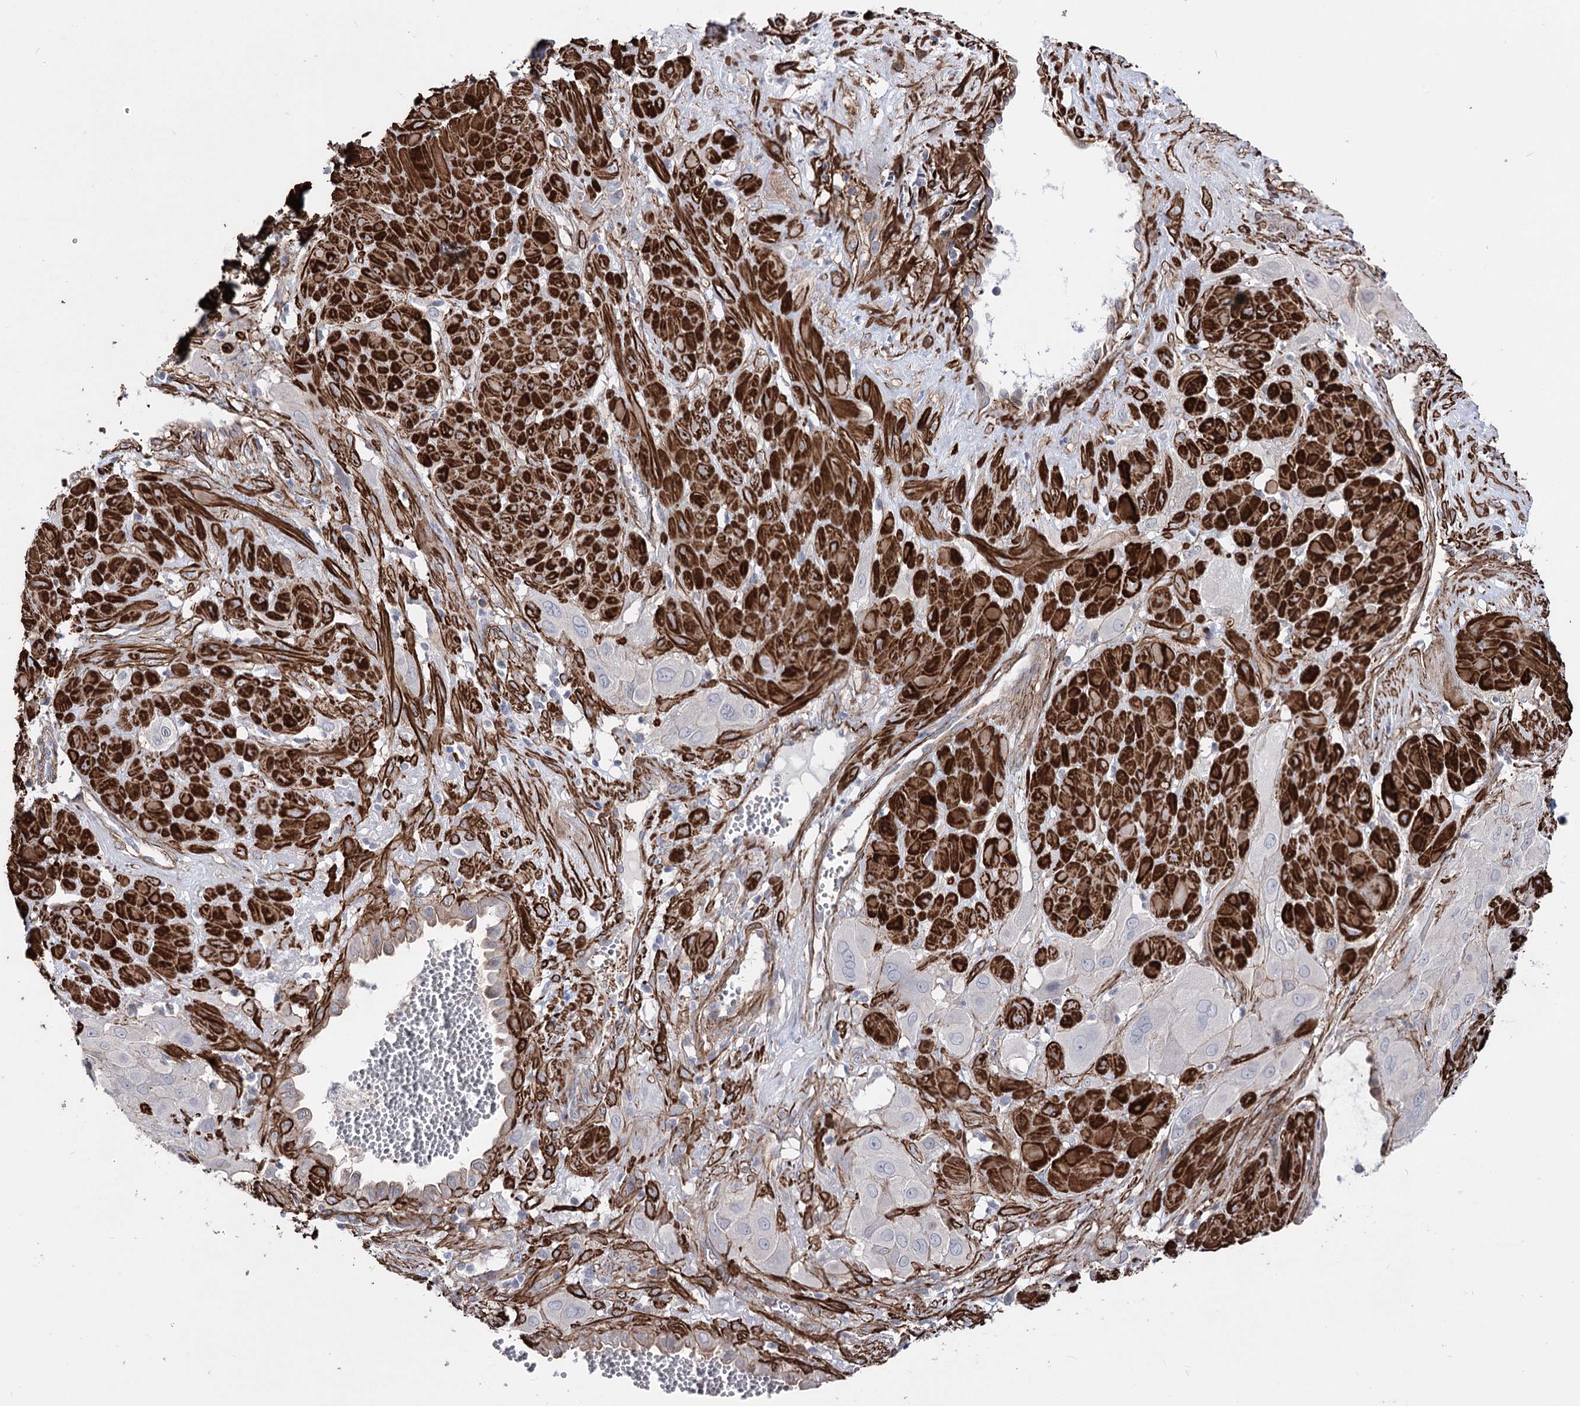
{"staining": {"intensity": "negative", "quantity": "none", "location": "none"}, "tissue": "cervical cancer", "cell_type": "Tumor cells", "image_type": "cancer", "snomed": [{"axis": "morphology", "description": "Squamous cell carcinoma, NOS"}, {"axis": "topography", "description": "Cervix"}], "caption": "Immunohistochemical staining of human cervical cancer shows no significant positivity in tumor cells. (DAB IHC with hematoxylin counter stain).", "gene": "ARHGAP20", "patient": {"sex": "female", "age": 34}}